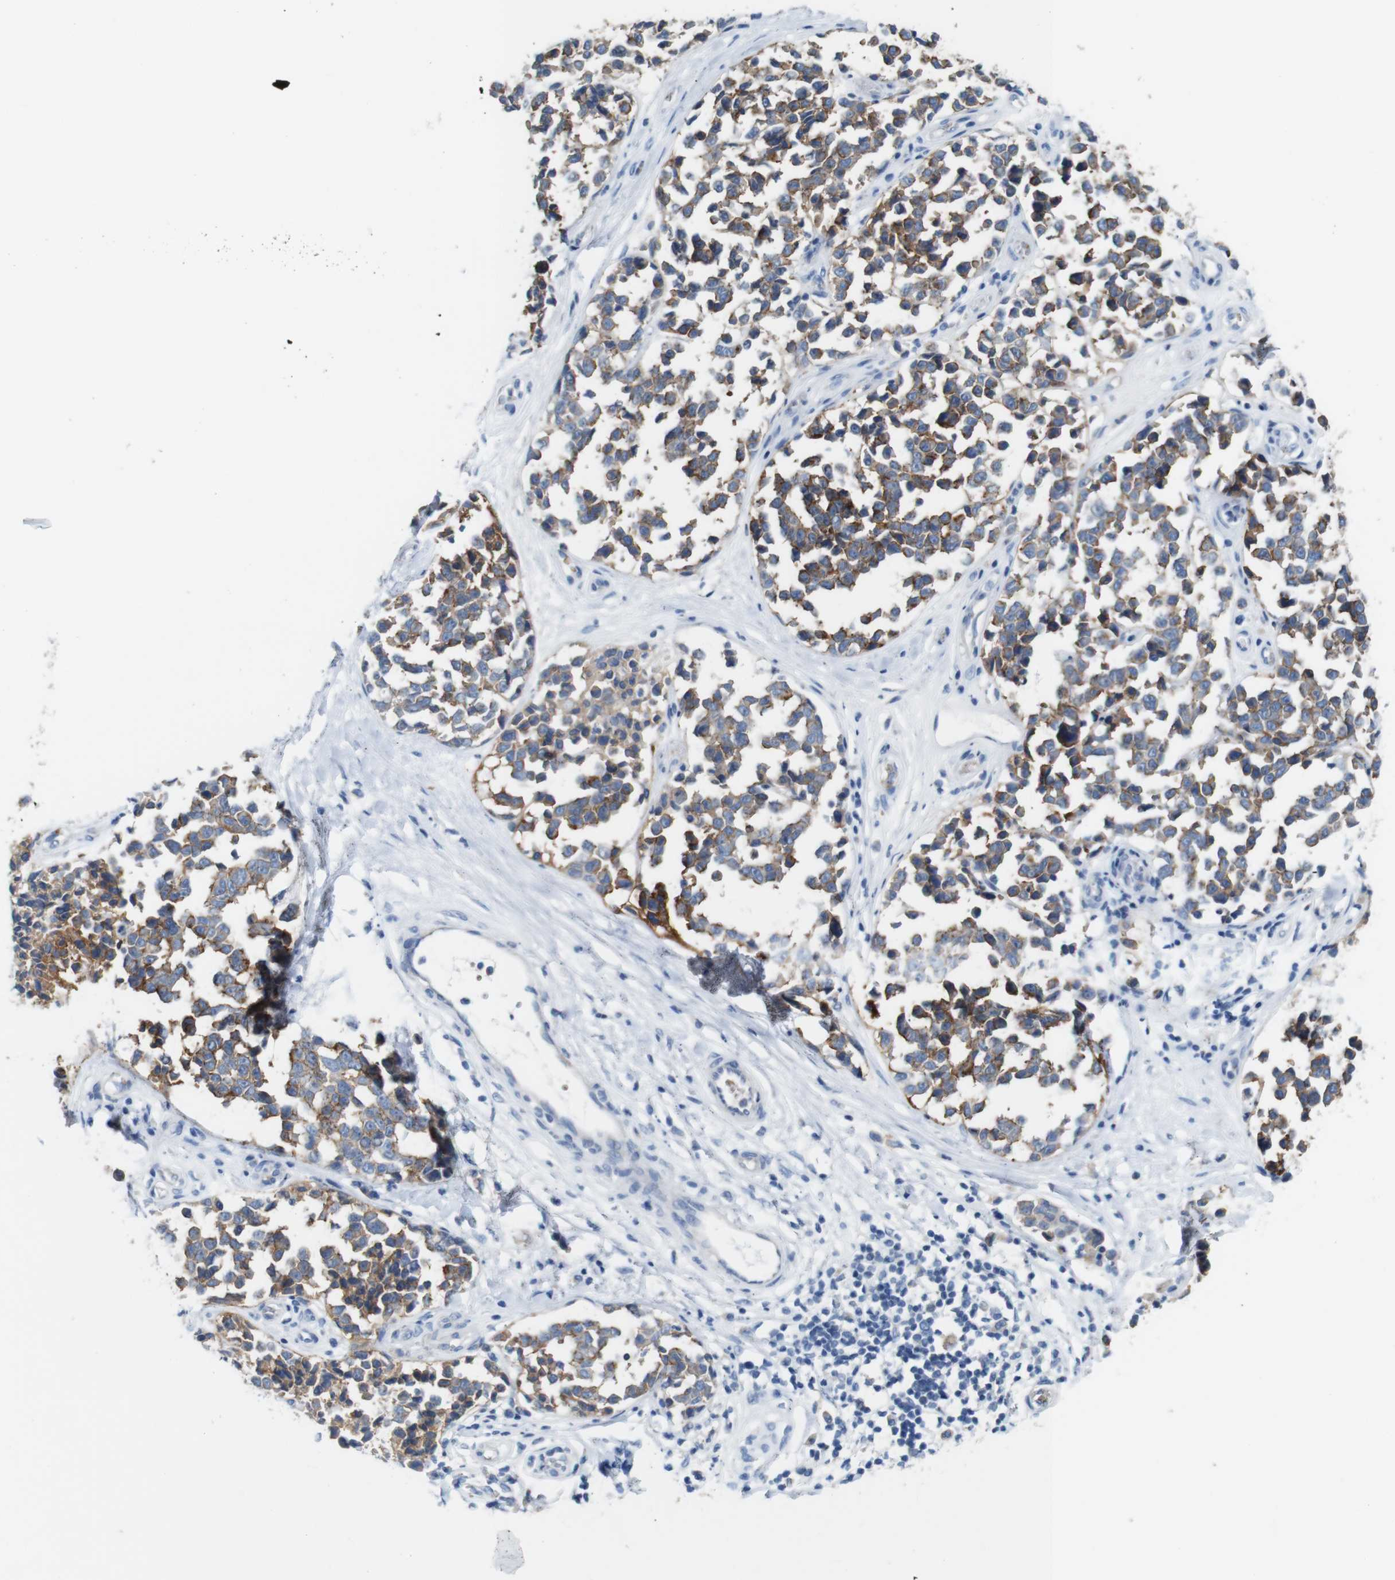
{"staining": {"intensity": "moderate", "quantity": "25%-75%", "location": "cytoplasmic/membranous"}, "tissue": "melanoma", "cell_type": "Tumor cells", "image_type": "cancer", "snomed": [{"axis": "morphology", "description": "Malignant melanoma, NOS"}, {"axis": "topography", "description": "Skin"}], "caption": "Human malignant melanoma stained with a brown dye exhibits moderate cytoplasmic/membranous positive staining in approximately 25%-75% of tumor cells.", "gene": "IGSF8", "patient": {"sex": "female", "age": 64}}